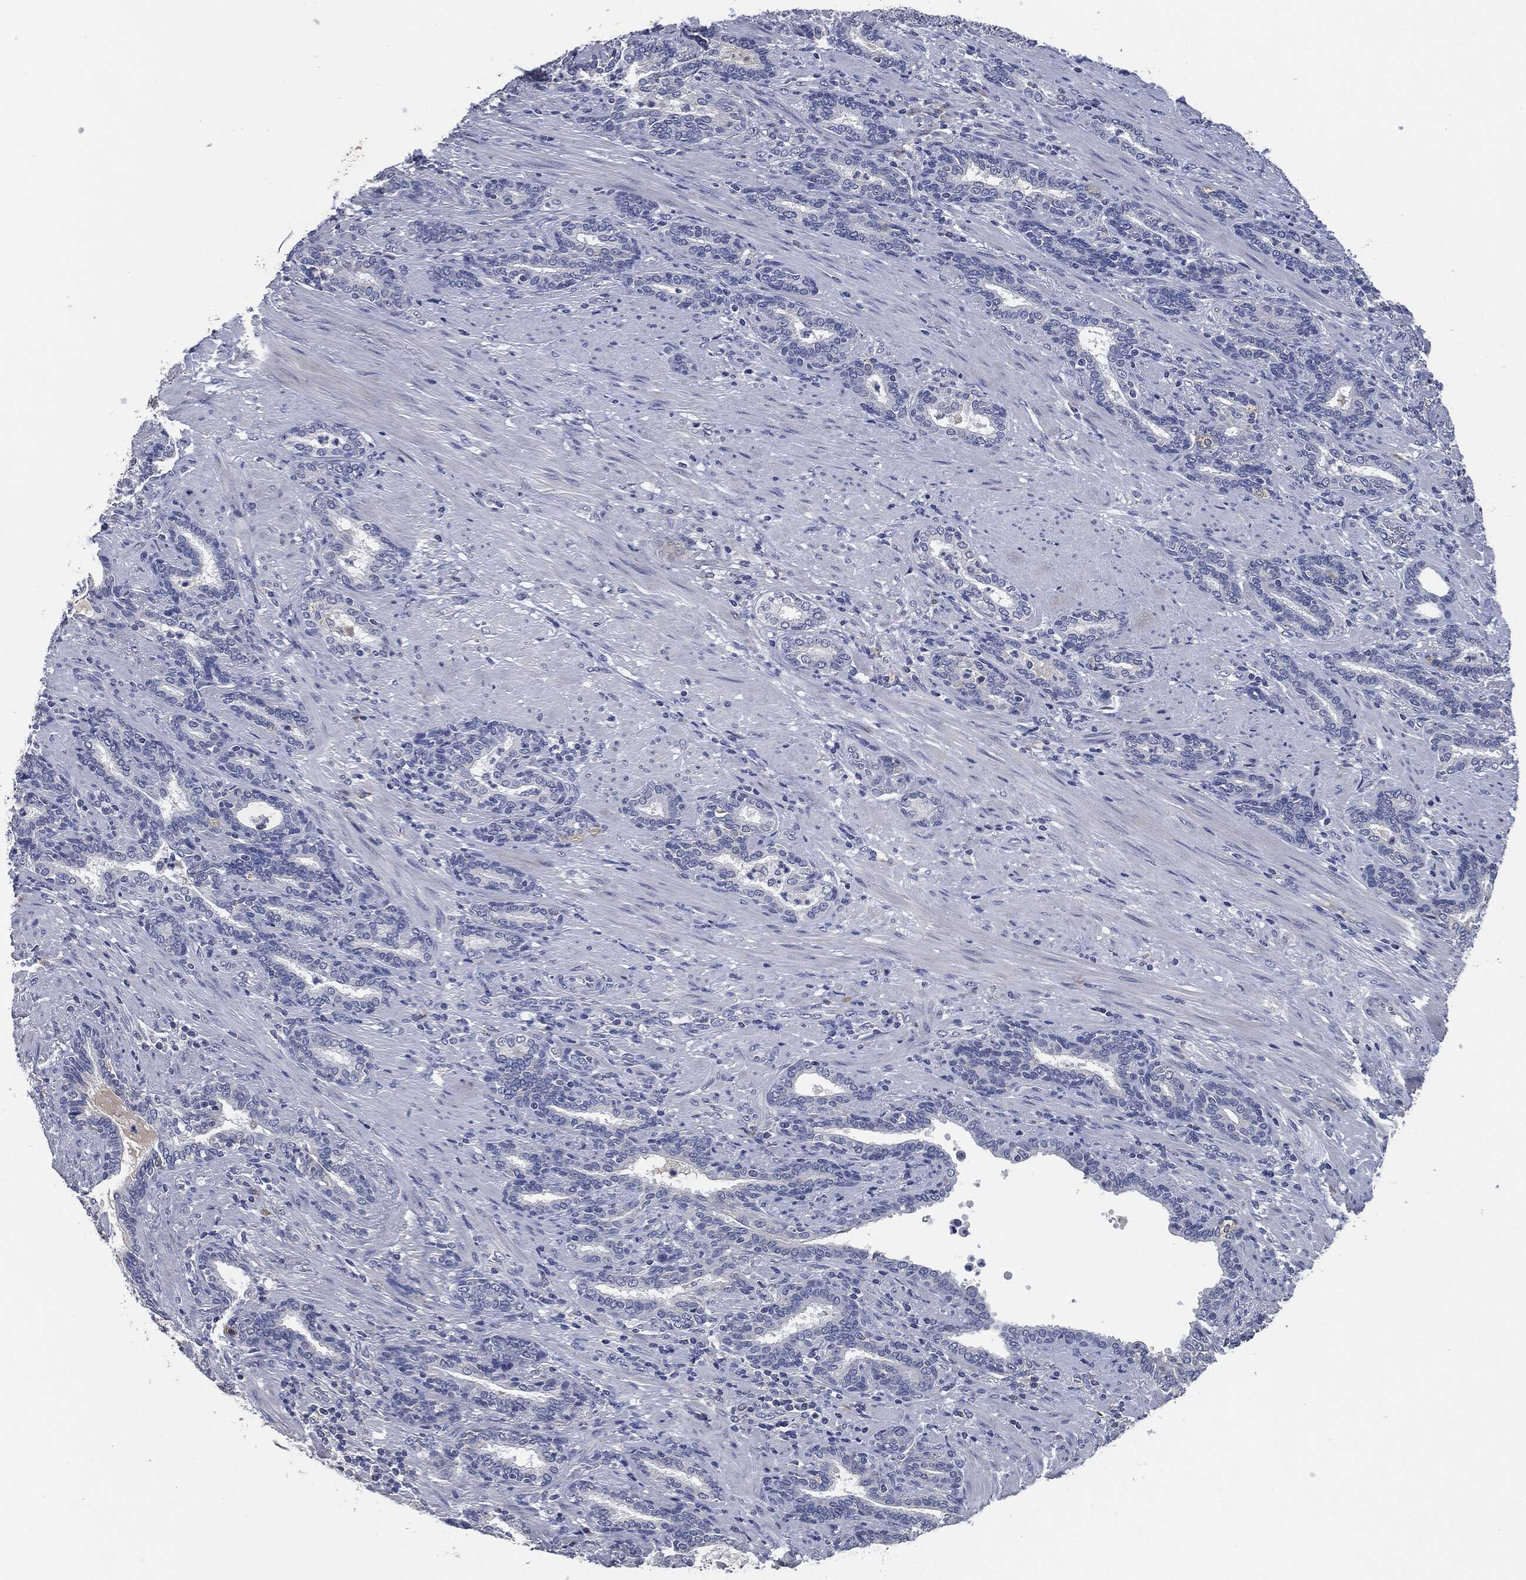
{"staining": {"intensity": "negative", "quantity": "none", "location": "none"}, "tissue": "prostate cancer", "cell_type": "Tumor cells", "image_type": "cancer", "snomed": [{"axis": "morphology", "description": "Adenocarcinoma, Low grade"}, {"axis": "topography", "description": "Prostate"}], "caption": "DAB immunohistochemical staining of human prostate low-grade adenocarcinoma exhibits no significant staining in tumor cells. (Brightfield microscopy of DAB (3,3'-diaminobenzidine) IHC at high magnification).", "gene": "IL2RG", "patient": {"sex": "male", "age": 68}}